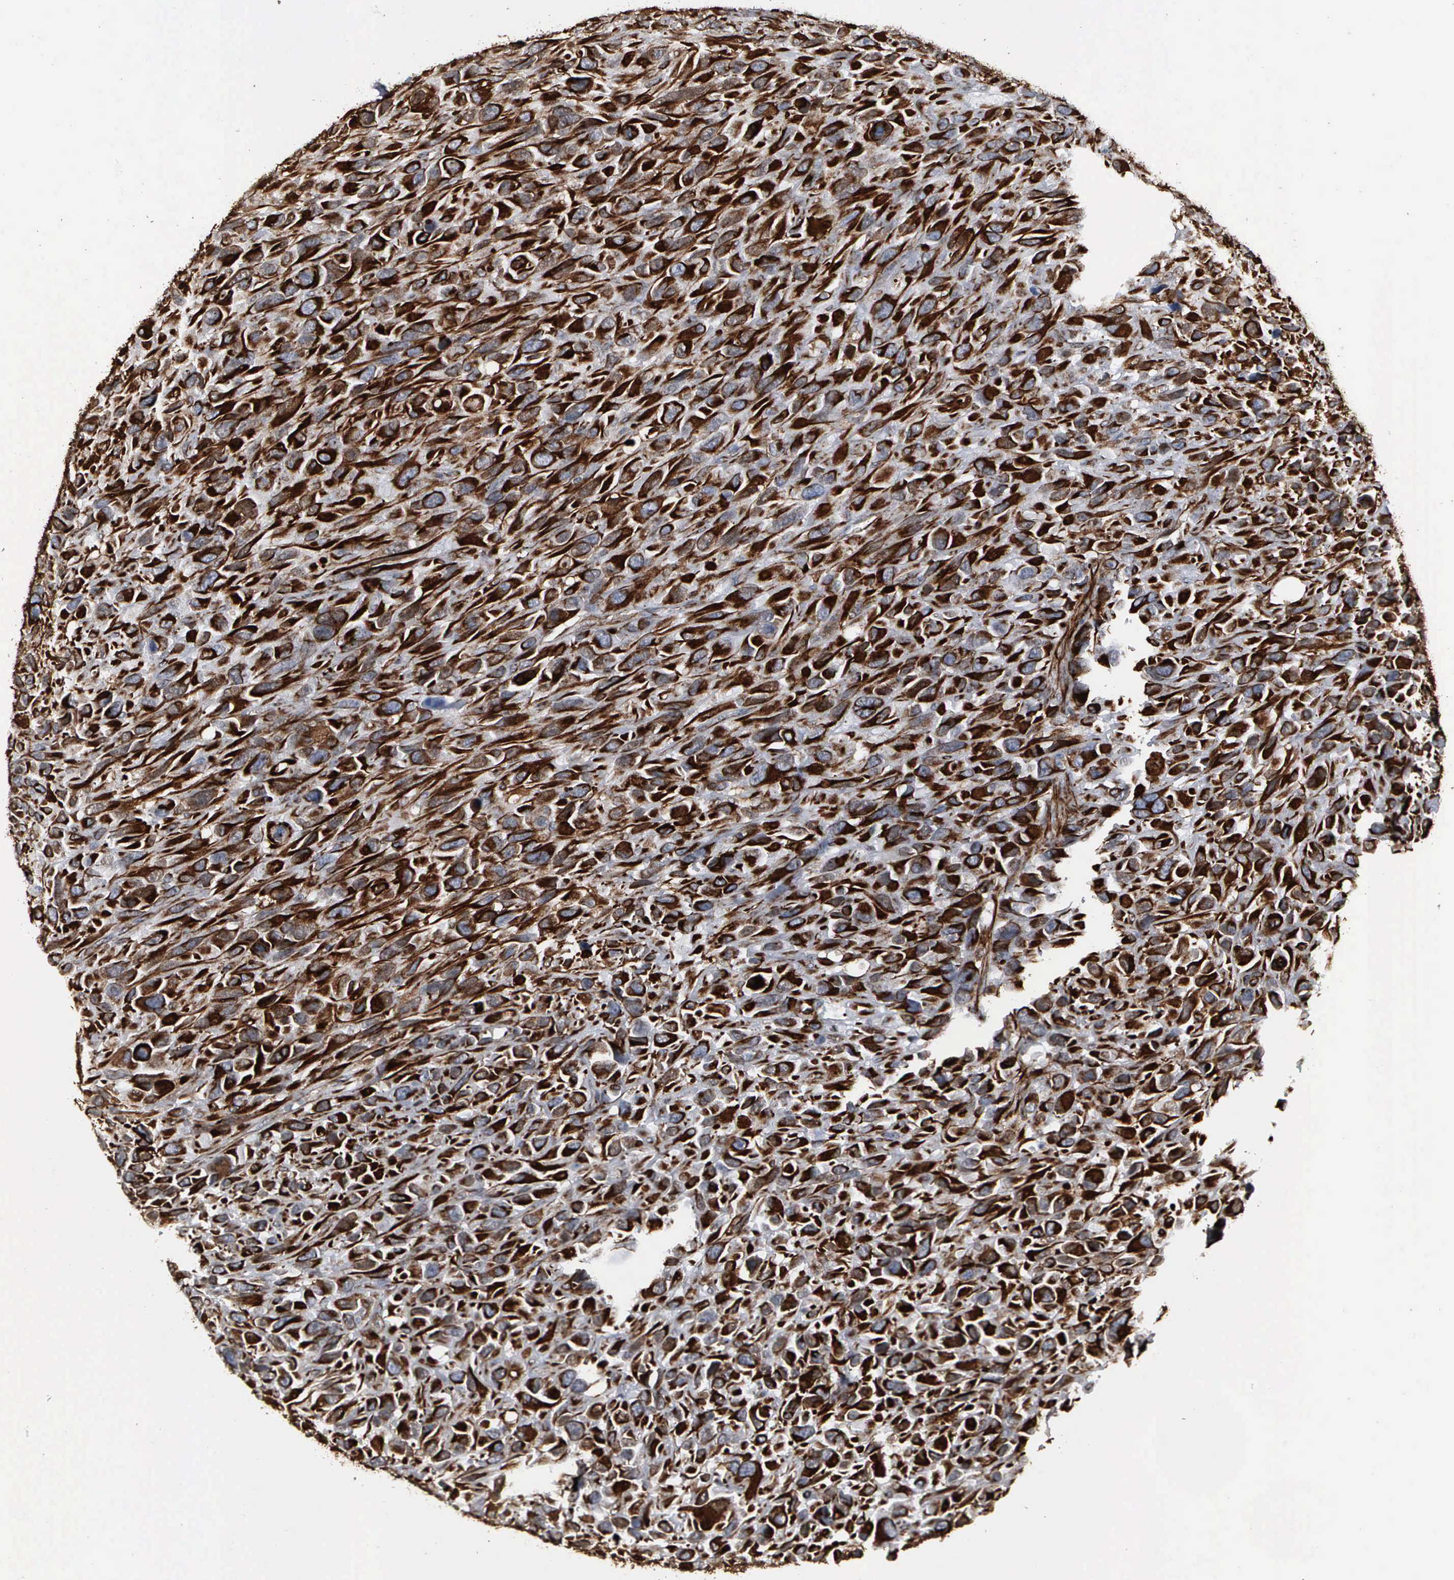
{"staining": {"intensity": "strong", "quantity": ">75%", "location": "cytoplasmic/membranous,nuclear"}, "tissue": "renal cancer", "cell_type": "Tumor cells", "image_type": "cancer", "snomed": [{"axis": "morphology", "description": "Adenocarcinoma, NOS"}, {"axis": "topography", "description": "Kidney"}], "caption": "A high-resolution histopathology image shows immunohistochemistry (IHC) staining of renal cancer (adenocarcinoma), which displays strong cytoplasmic/membranous and nuclear expression in approximately >75% of tumor cells.", "gene": "CCNE1", "patient": {"sex": "male", "age": 79}}